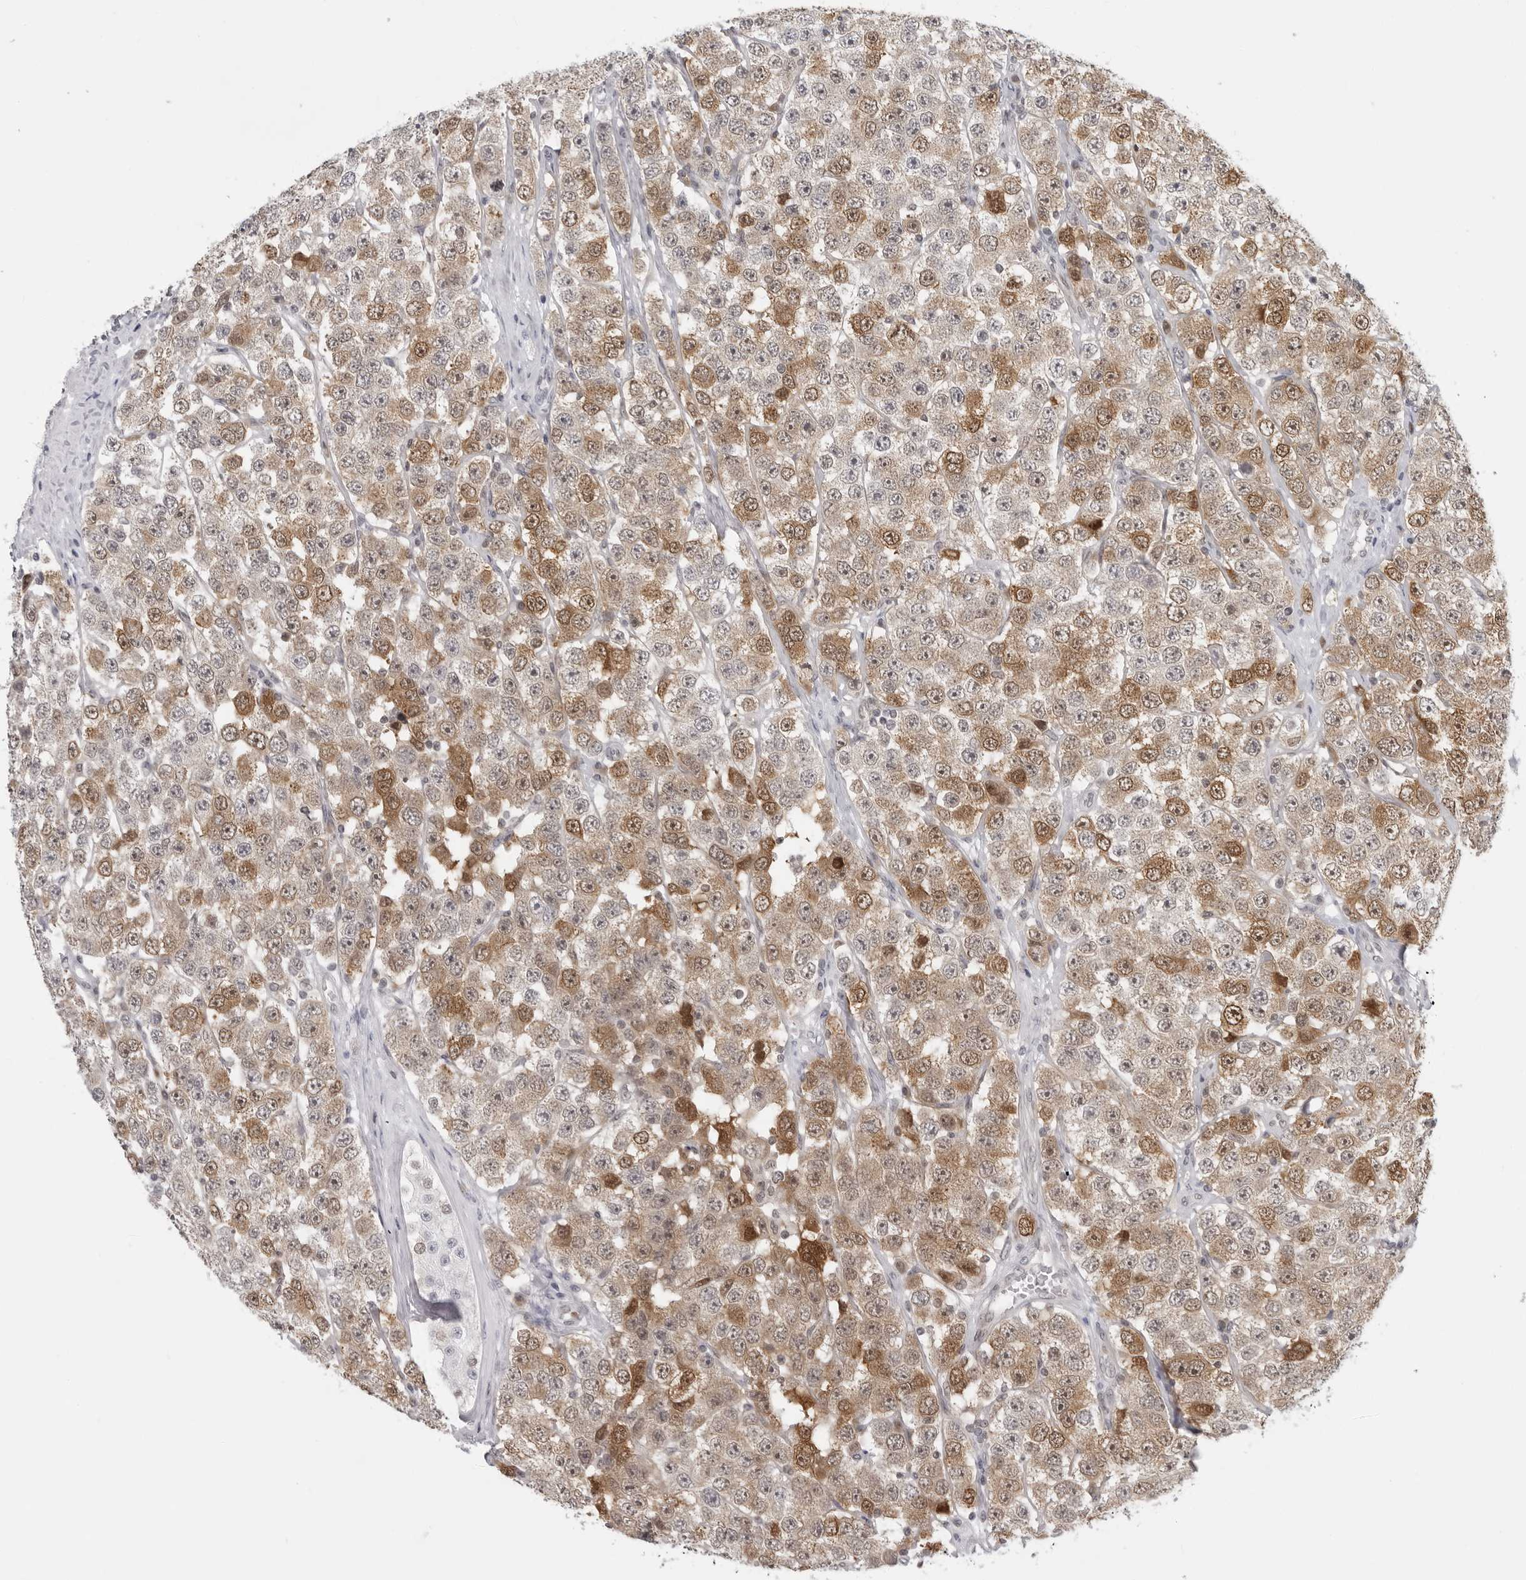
{"staining": {"intensity": "moderate", "quantity": ">75%", "location": "cytoplasmic/membranous"}, "tissue": "testis cancer", "cell_type": "Tumor cells", "image_type": "cancer", "snomed": [{"axis": "morphology", "description": "Seminoma, NOS"}, {"axis": "topography", "description": "Testis"}], "caption": "IHC (DAB (3,3'-diaminobenzidine)) staining of human testis seminoma reveals moderate cytoplasmic/membranous protein expression in approximately >75% of tumor cells. Nuclei are stained in blue.", "gene": "CASP7", "patient": {"sex": "male", "age": 28}}